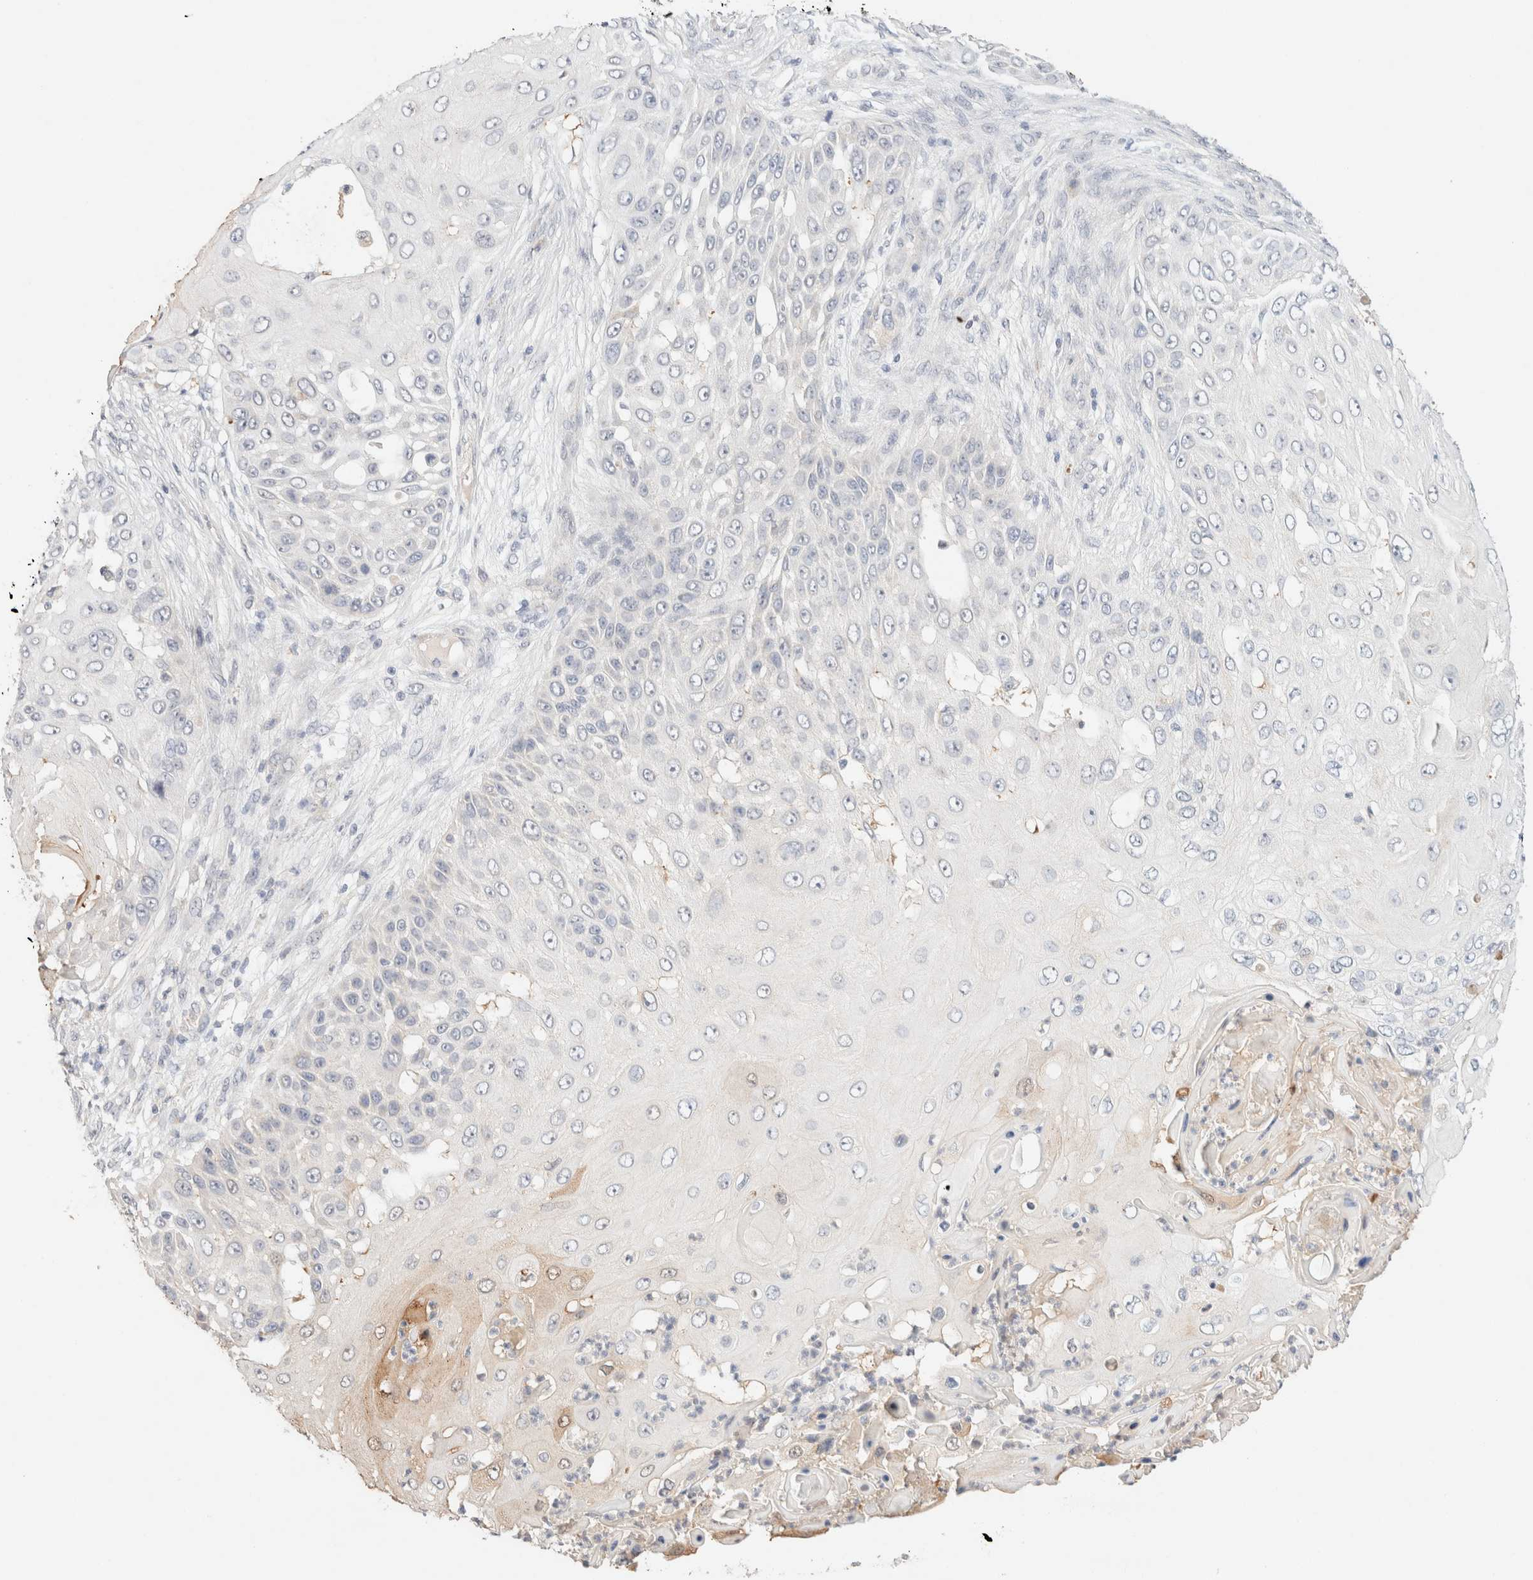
{"staining": {"intensity": "negative", "quantity": "none", "location": "none"}, "tissue": "skin cancer", "cell_type": "Tumor cells", "image_type": "cancer", "snomed": [{"axis": "morphology", "description": "Squamous cell carcinoma, NOS"}, {"axis": "topography", "description": "Skin"}], "caption": "Skin cancer stained for a protein using immunohistochemistry (IHC) shows no staining tumor cells.", "gene": "SNTB1", "patient": {"sex": "female", "age": 44}}